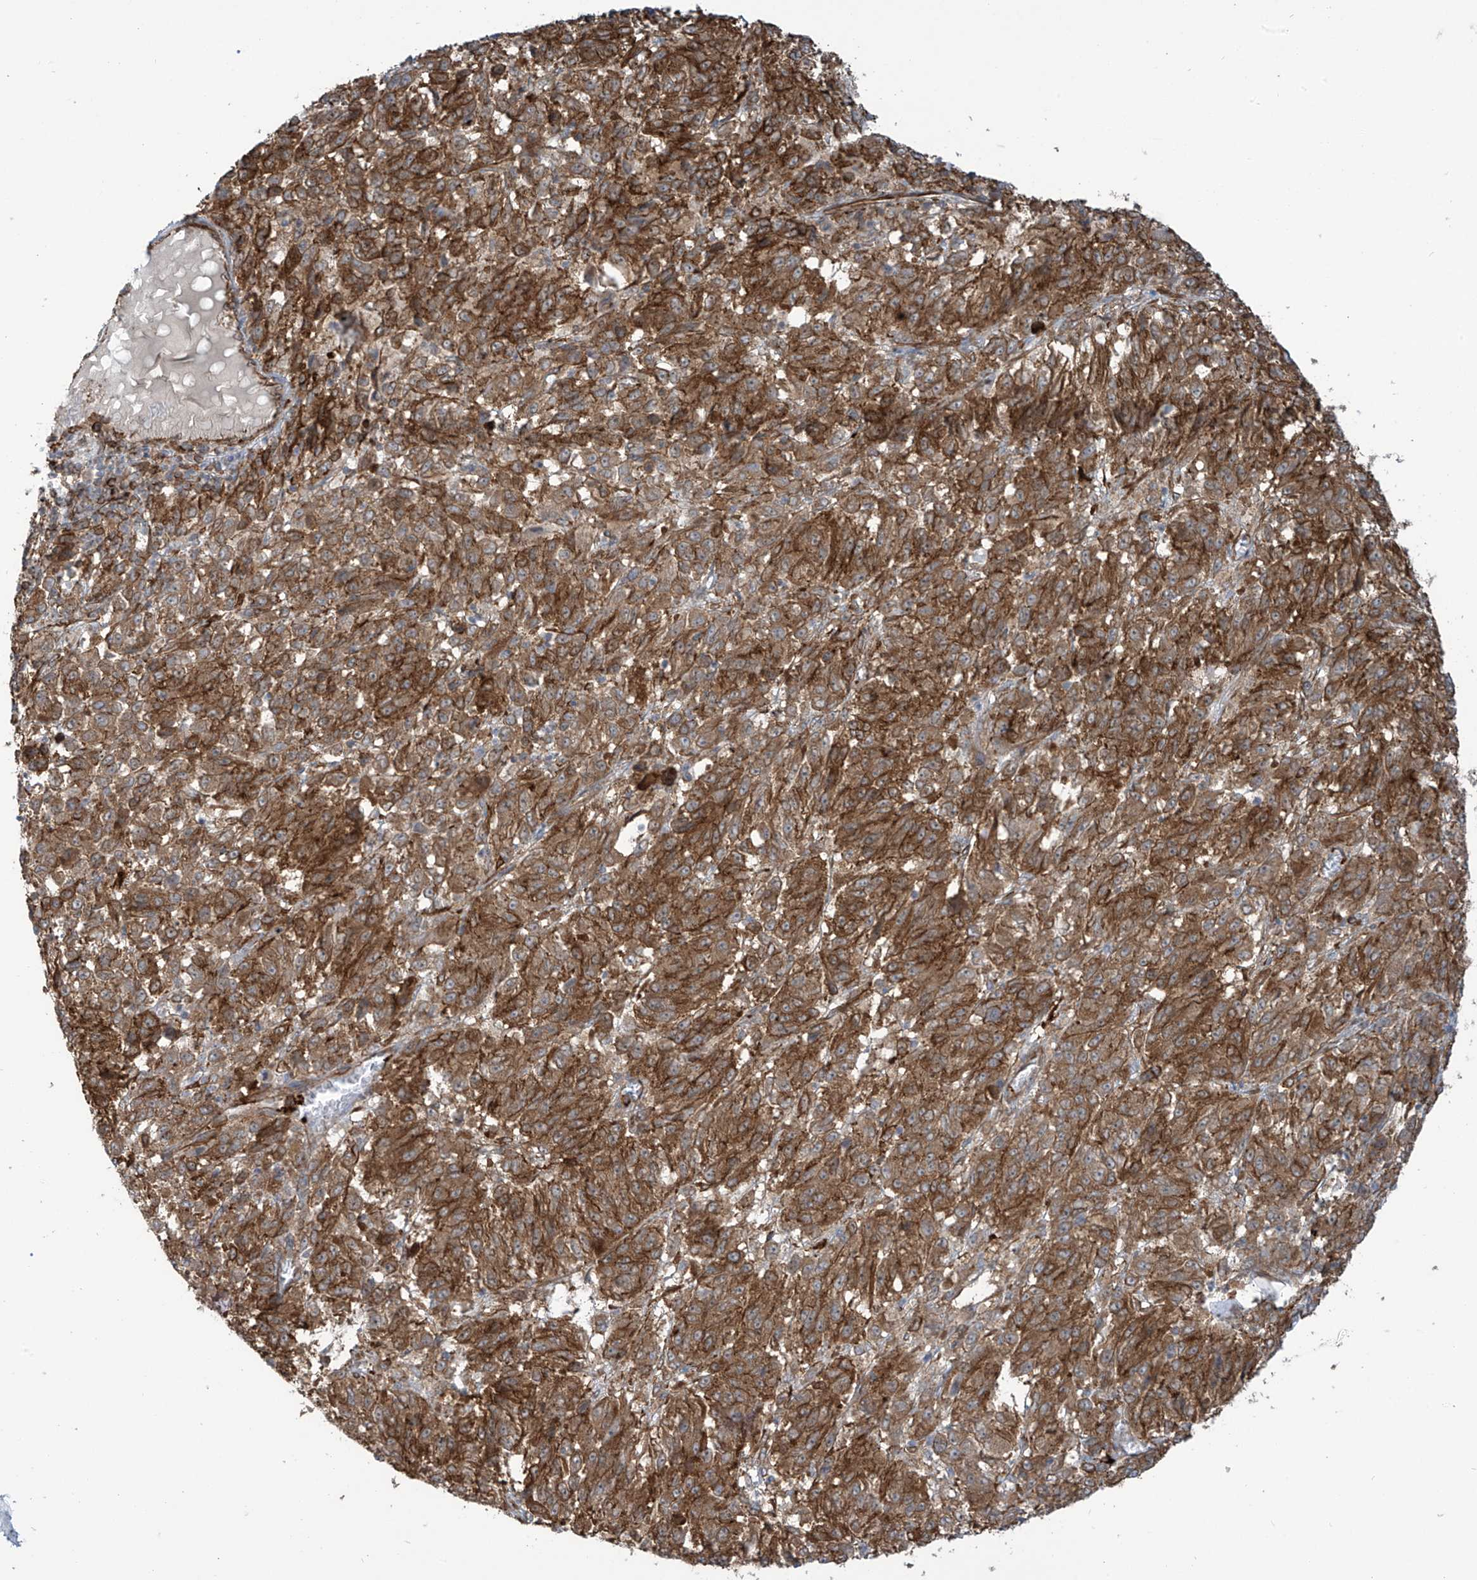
{"staining": {"intensity": "strong", "quantity": ">75%", "location": "cytoplasmic/membranous"}, "tissue": "melanoma", "cell_type": "Tumor cells", "image_type": "cancer", "snomed": [{"axis": "morphology", "description": "Malignant melanoma, Metastatic site"}, {"axis": "topography", "description": "Lung"}], "caption": "Human malignant melanoma (metastatic site) stained with a protein marker demonstrates strong staining in tumor cells.", "gene": "SLC9A2", "patient": {"sex": "male", "age": 64}}